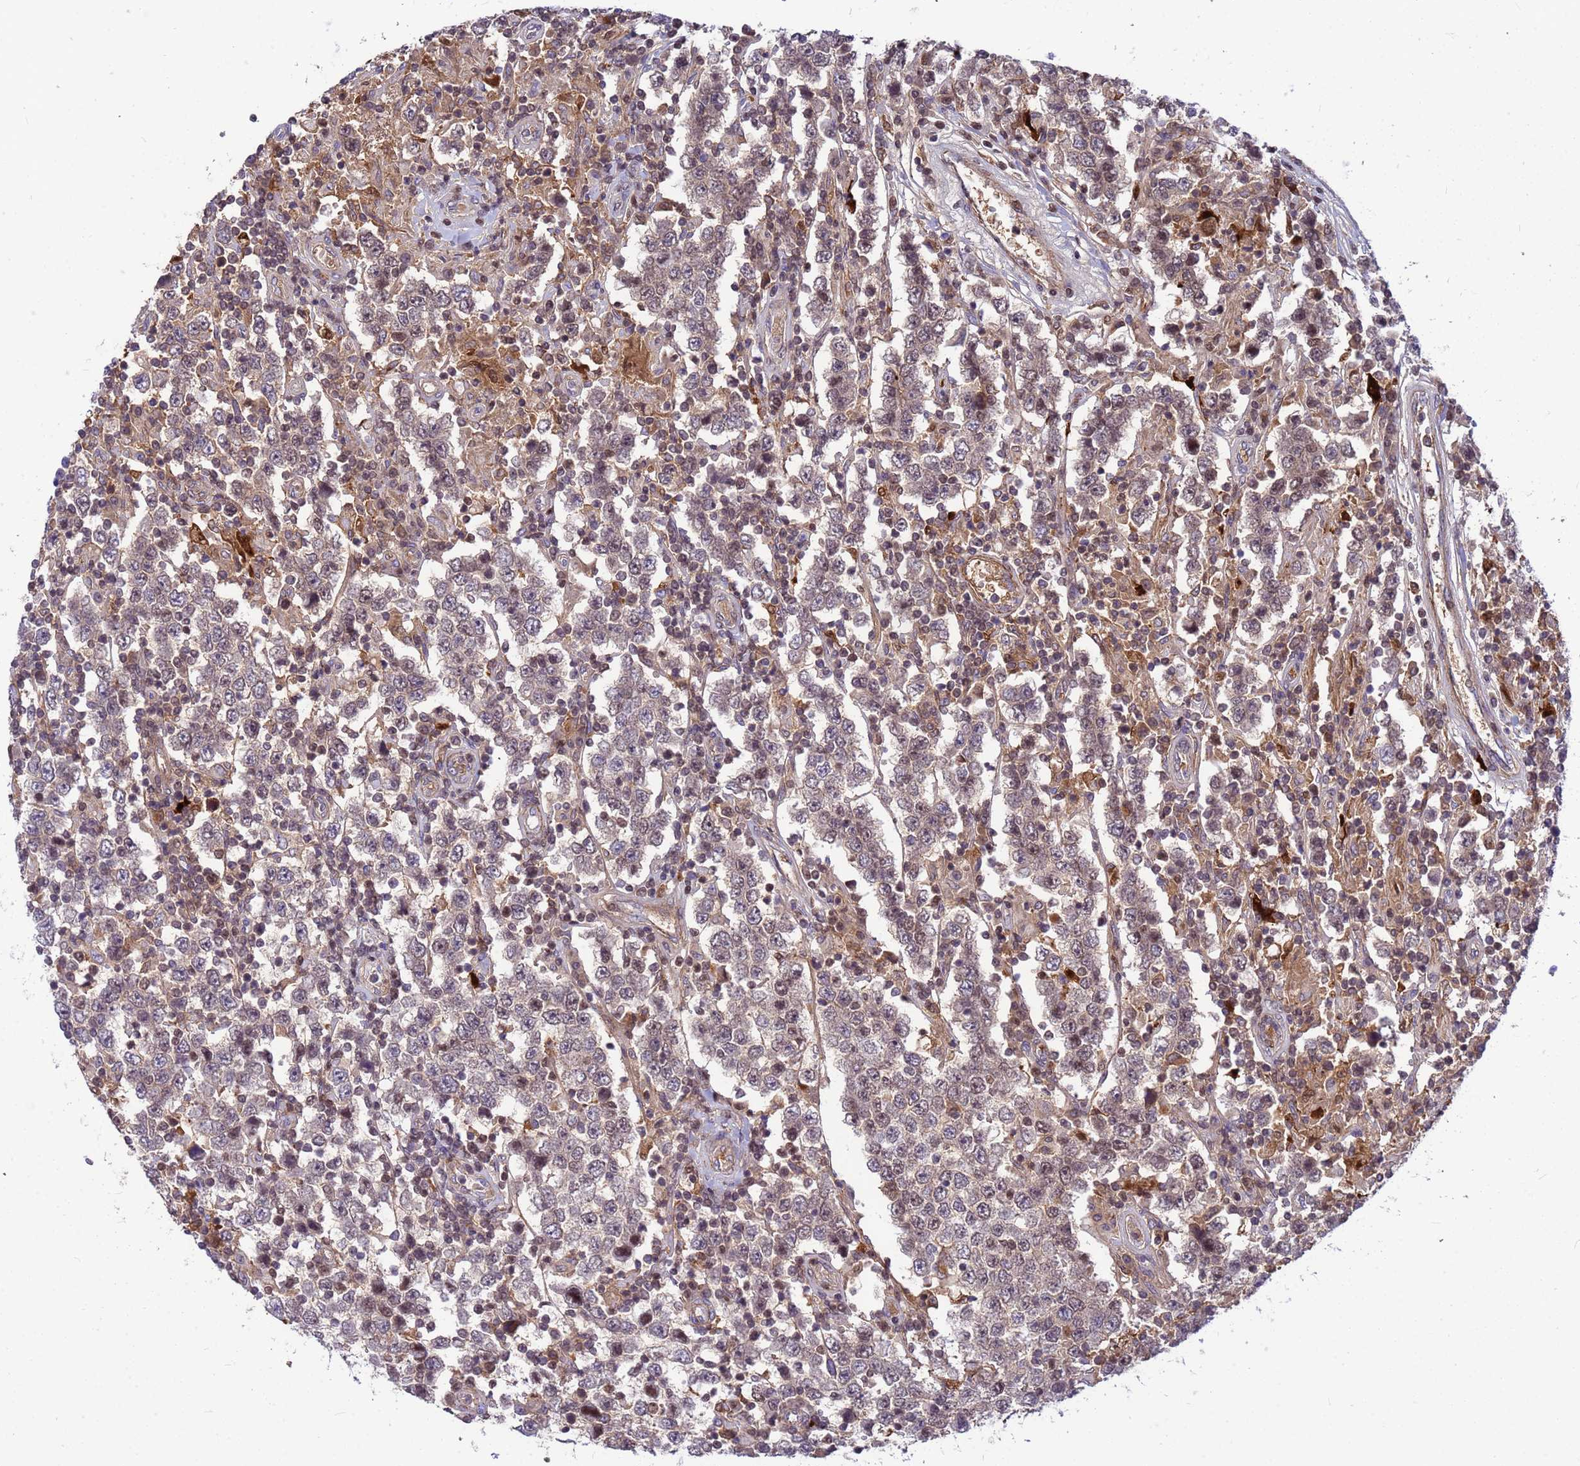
{"staining": {"intensity": "weak", "quantity": "<25%", "location": "nuclear"}, "tissue": "testis cancer", "cell_type": "Tumor cells", "image_type": "cancer", "snomed": [{"axis": "morphology", "description": "Normal tissue, NOS"}, {"axis": "morphology", "description": "Urothelial carcinoma, High grade"}, {"axis": "morphology", "description": "Seminoma, NOS"}, {"axis": "morphology", "description": "Carcinoma, Embryonal, NOS"}, {"axis": "topography", "description": "Urinary bladder"}, {"axis": "topography", "description": "Testis"}], "caption": "Immunohistochemistry of high-grade urothelial carcinoma (testis) exhibits no staining in tumor cells. Nuclei are stained in blue.", "gene": "ORM1", "patient": {"sex": "male", "age": 41}}